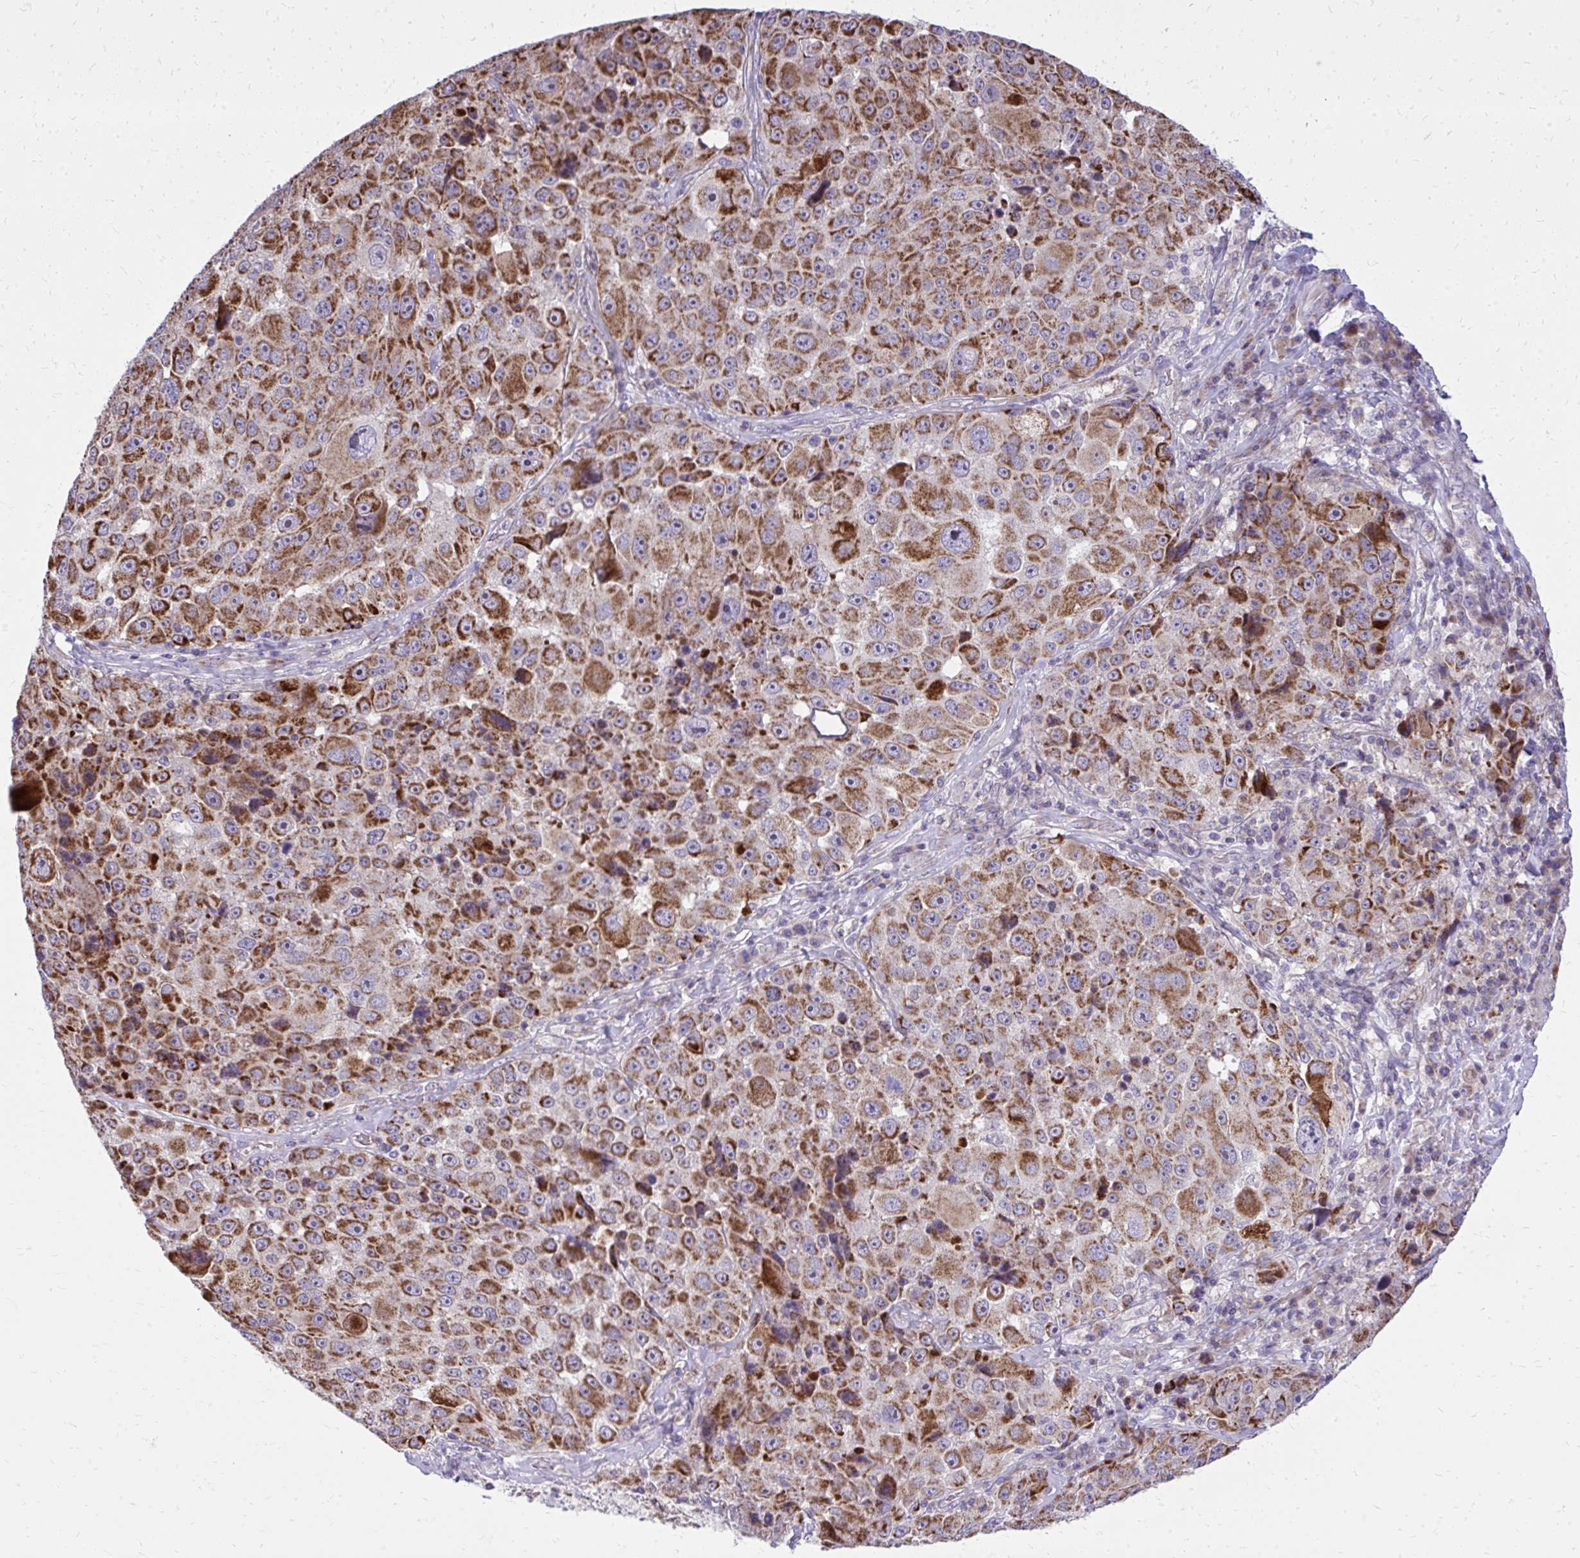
{"staining": {"intensity": "strong", "quantity": ">75%", "location": "cytoplasmic/membranous"}, "tissue": "melanoma", "cell_type": "Tumor cells", "image_type": "cancer", "snomed": [{"axis": "morphology", "description": "Malignant melanoma, Metastatic site"}, {"axis": "topography", "description": "Lymph node"}], "caption": "A micrograph of human malignant melanoma (metastatic site) stained for a protein displays strong cytoplasmic/membranous brown staining in tumor cells.", "gene": "GPRIN3", "patient": {"sex": "male", "age": 62}}